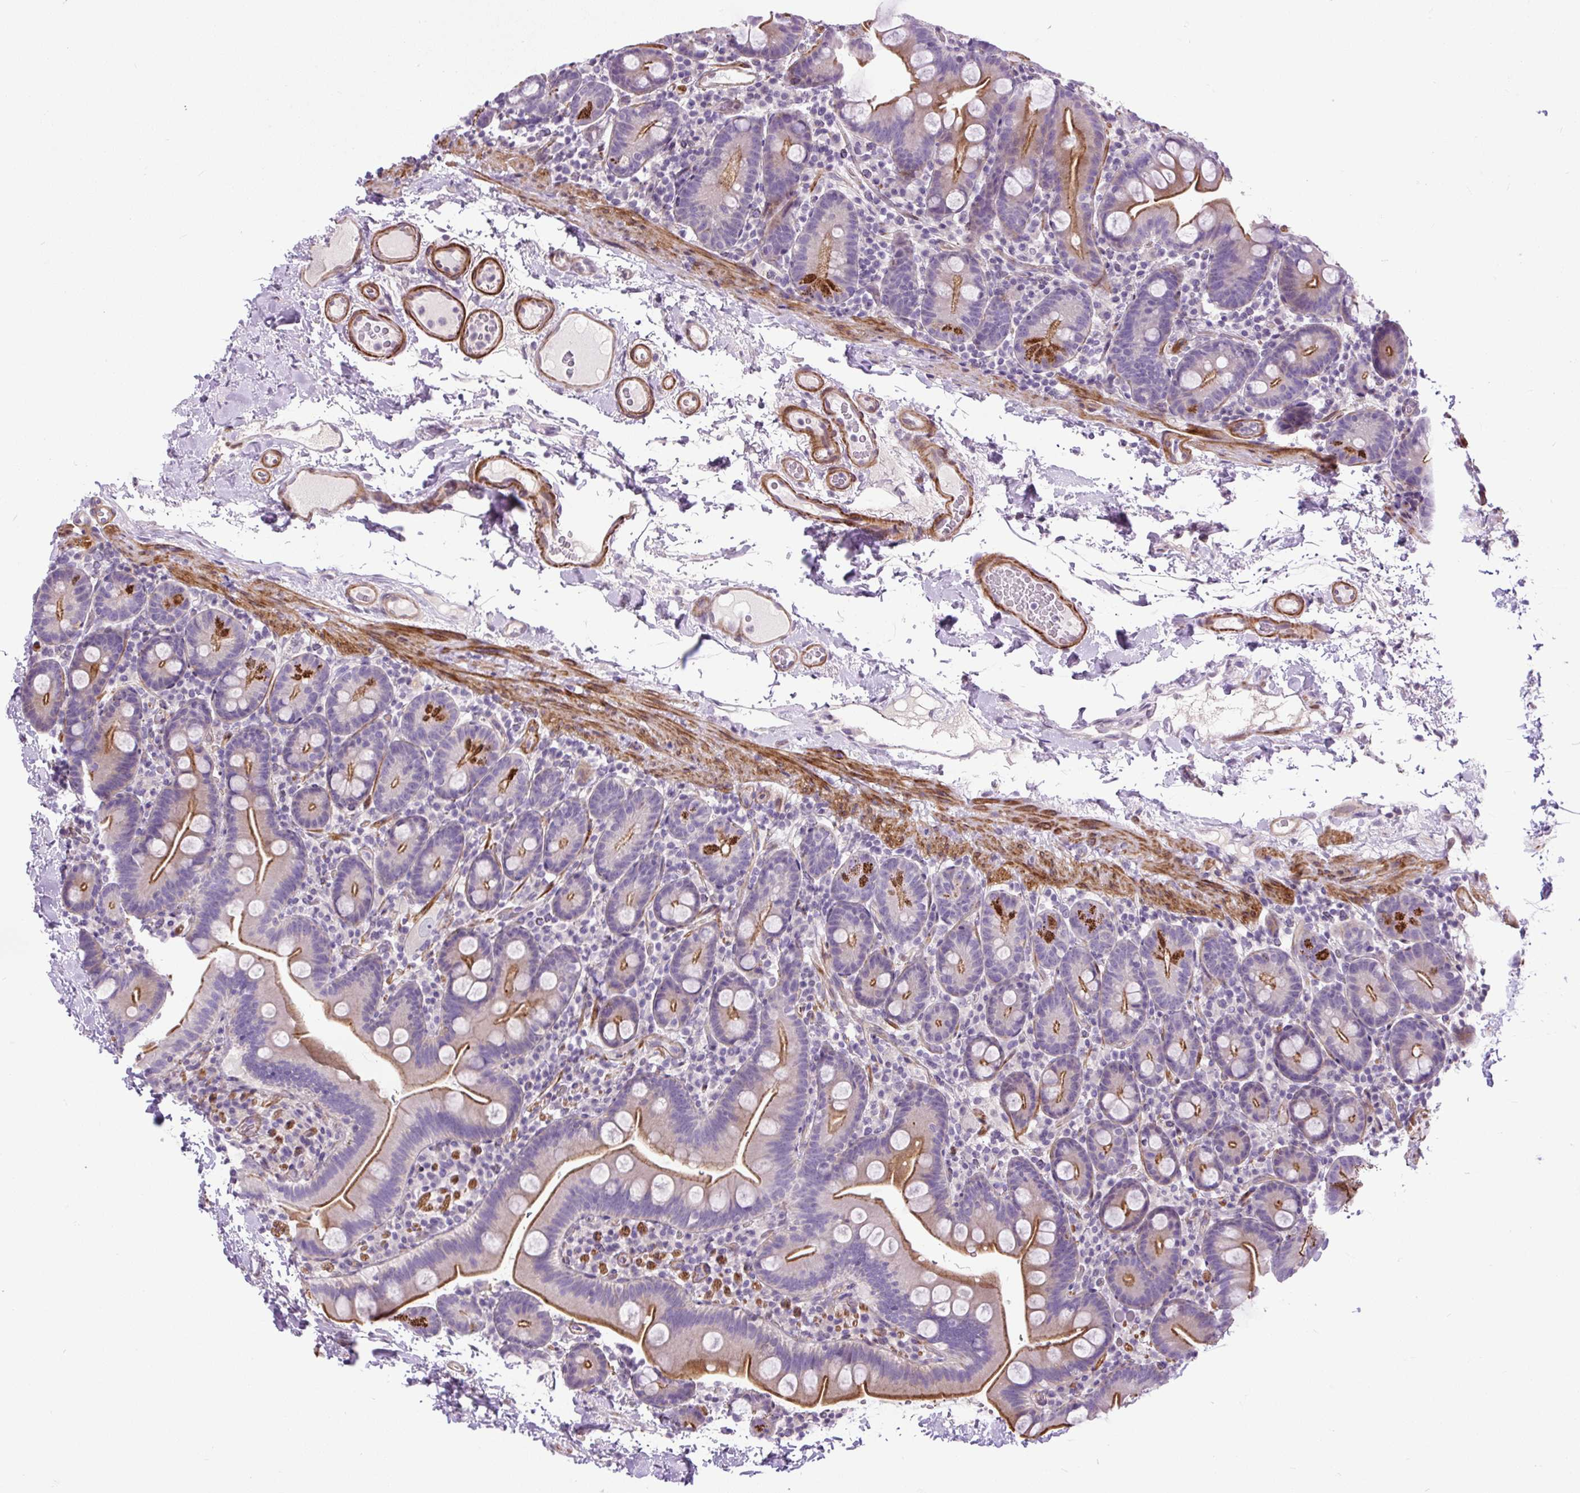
{"staining": {"intensity": "moderate", "quantity": ">75%", "location": "cytoplasmic/membranous"}, "tissue": "small intestine", "cell_type": "Glandular cells", "image_type": "normal", "snomed": [{"axis": "morphology", "description": "Normal tissue, NOS"}, {"axis": "topography", "description": "Small intestine"}], "caption": "This histopathology image displays IHC staining of normal small intestine, with medium moderate cytoplasmic/membranous staining in about >75% of glandular cells.", "gene": "ZNF197", "patient": {"sex": "female", "age": 68}}